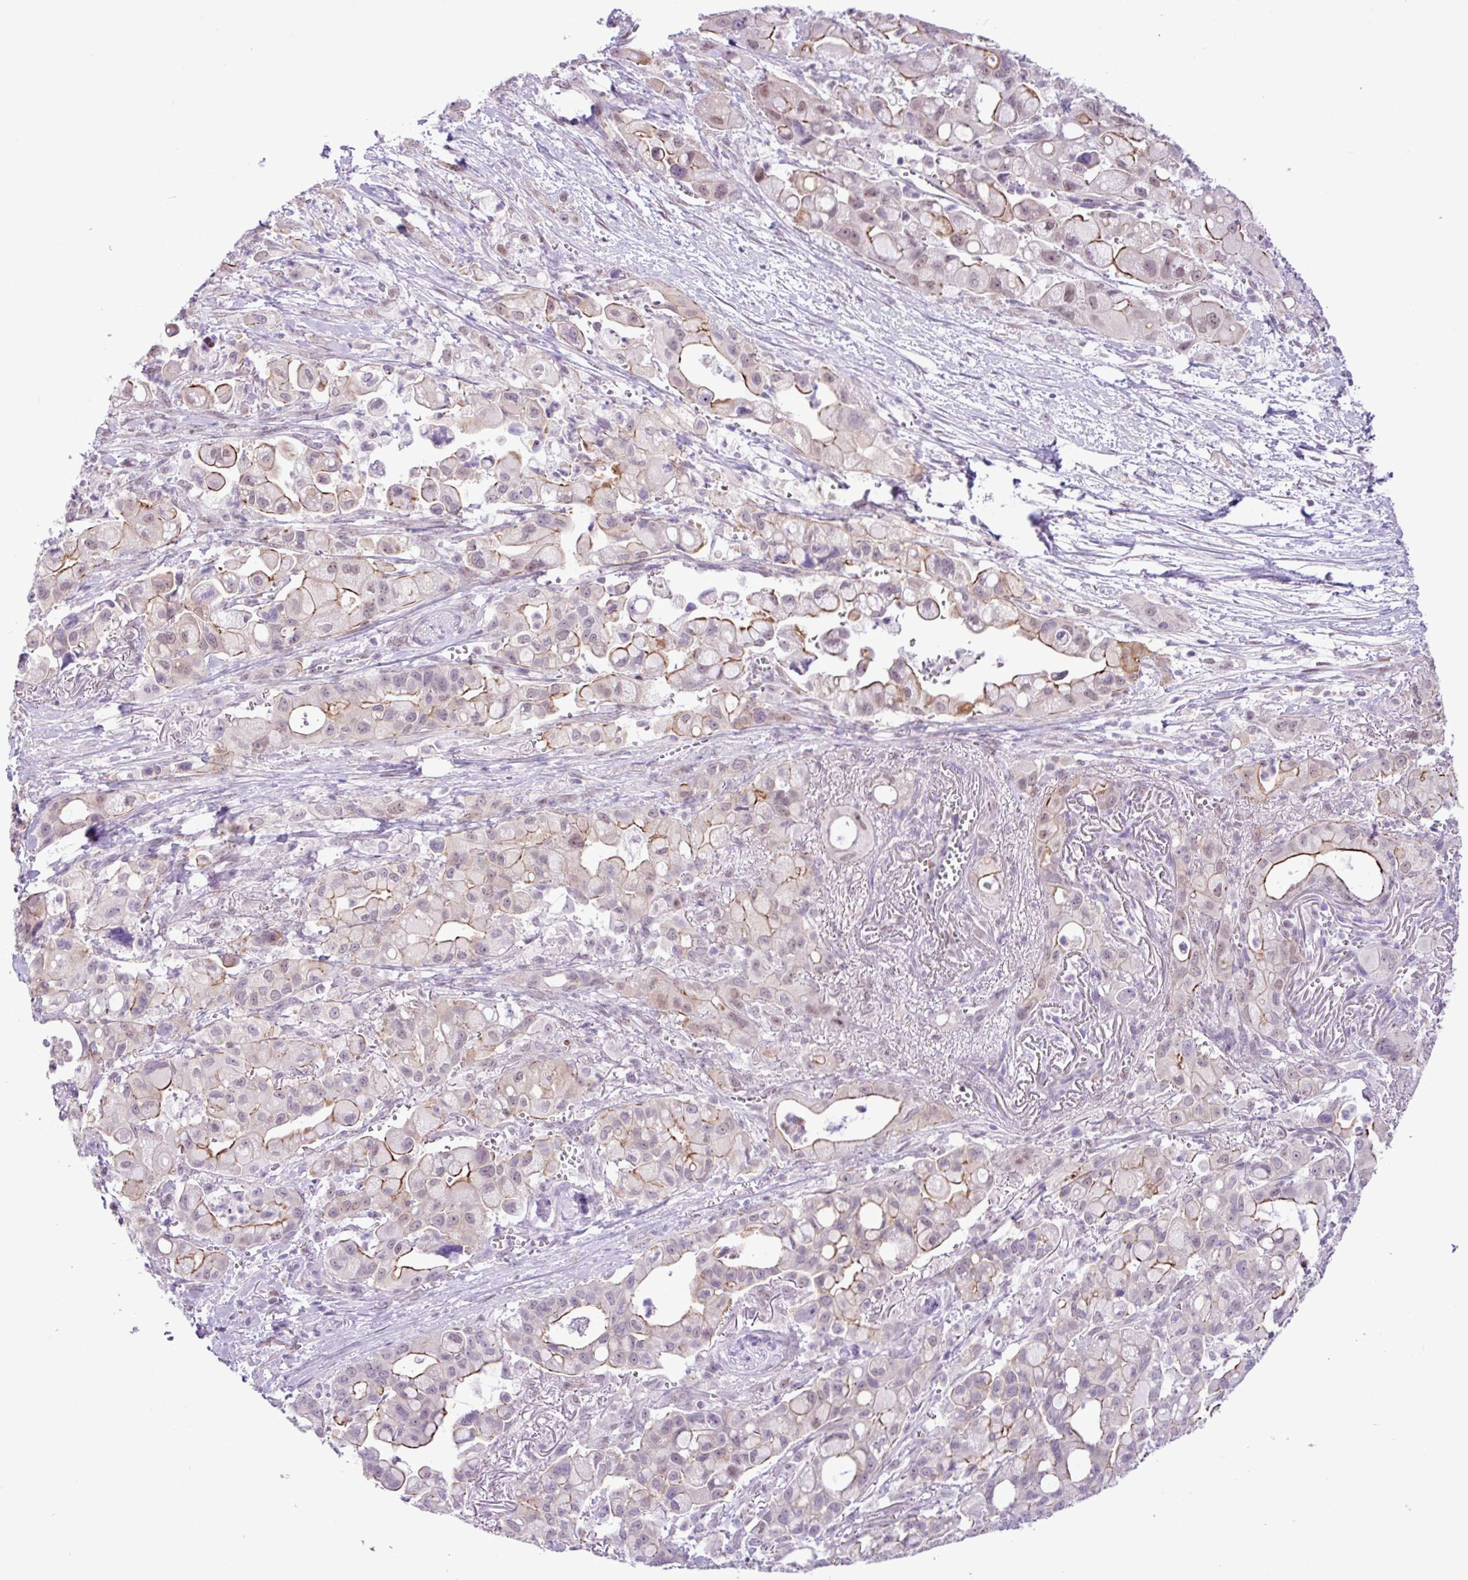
{"staining": {"intensity": "strong", "quantity": "<25%", "location": "cytoplasmic/membranous"}, "tissue": "pancreatic cancer", "cell_type": "Tumor cells", "image_type": "cancer", "snomed": [{"axis": "morphology", "description": "Adenocarcinoma, NOS"}, {"axis": "topography", "description": "Pancreas"}], "caption": "Adenocarcinoma (pancreatic) stained with a protein marker reveals strong staining in tumor cells.", "gene": "YLPM1", "patient": {"sex": "male", "age": 68}}